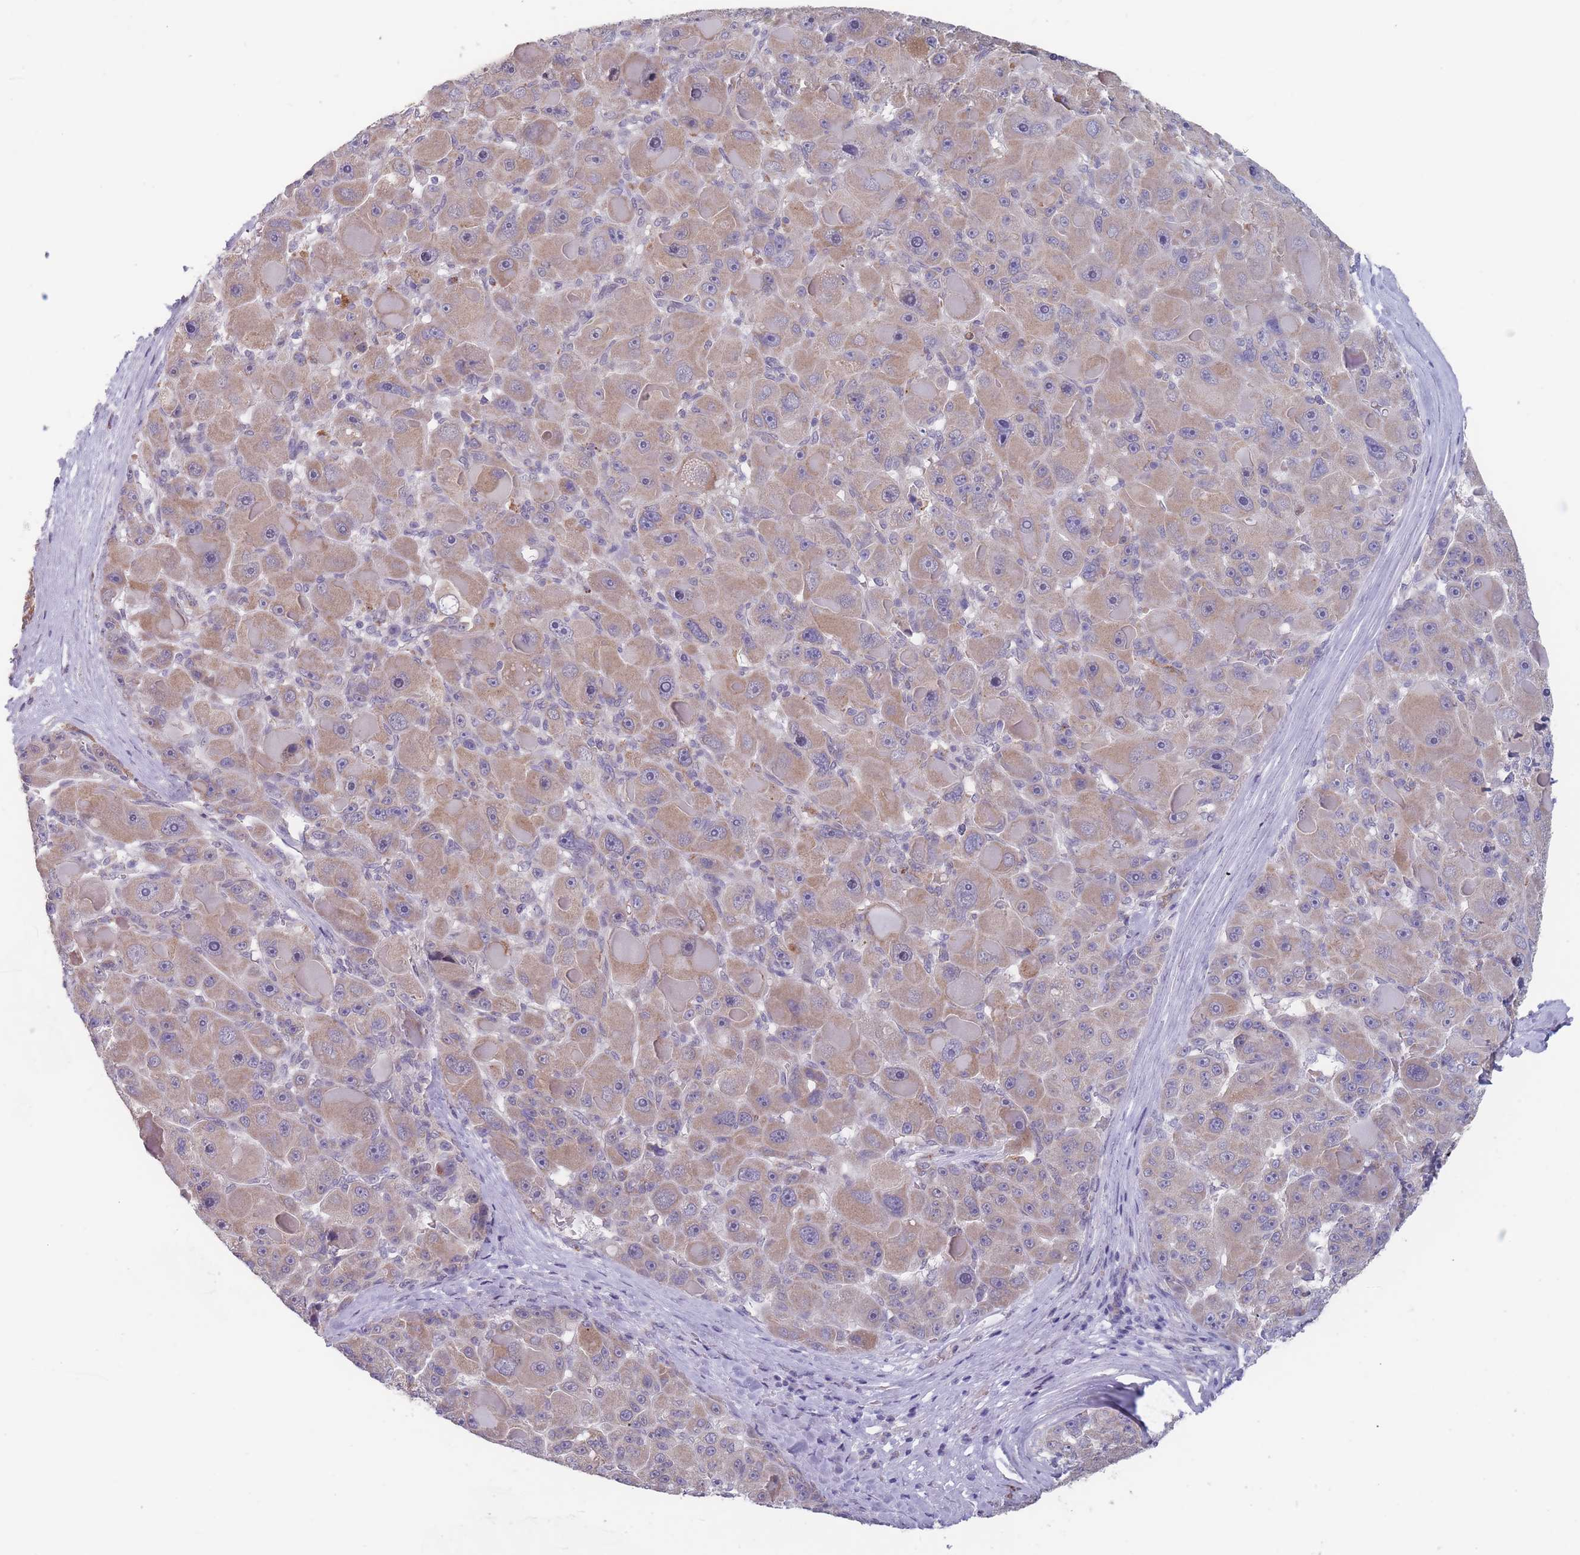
{"staining": {"intensity": "weak", "quantity": "25%-75%", "location": "cytoplasmic/membranous"}, "tissue": "liver cancer", "cell_type": "Tumor cells", "image_type": "cancer", "snomed": [{"axis": "morphology", "description": "Carcinoma, Hepatocellular, NOS"}, {"axis": "topography", "description": "Liver"}], "caption": "Brown immunohistochemical staining in liver cancer demonstrates weak cytoplasmic/membranous expression in about 25%-75% of tumor cells. Nuclei are stained in blue.", "gene": "PEX7", "patient": {"sex": "male", "age": 76}}